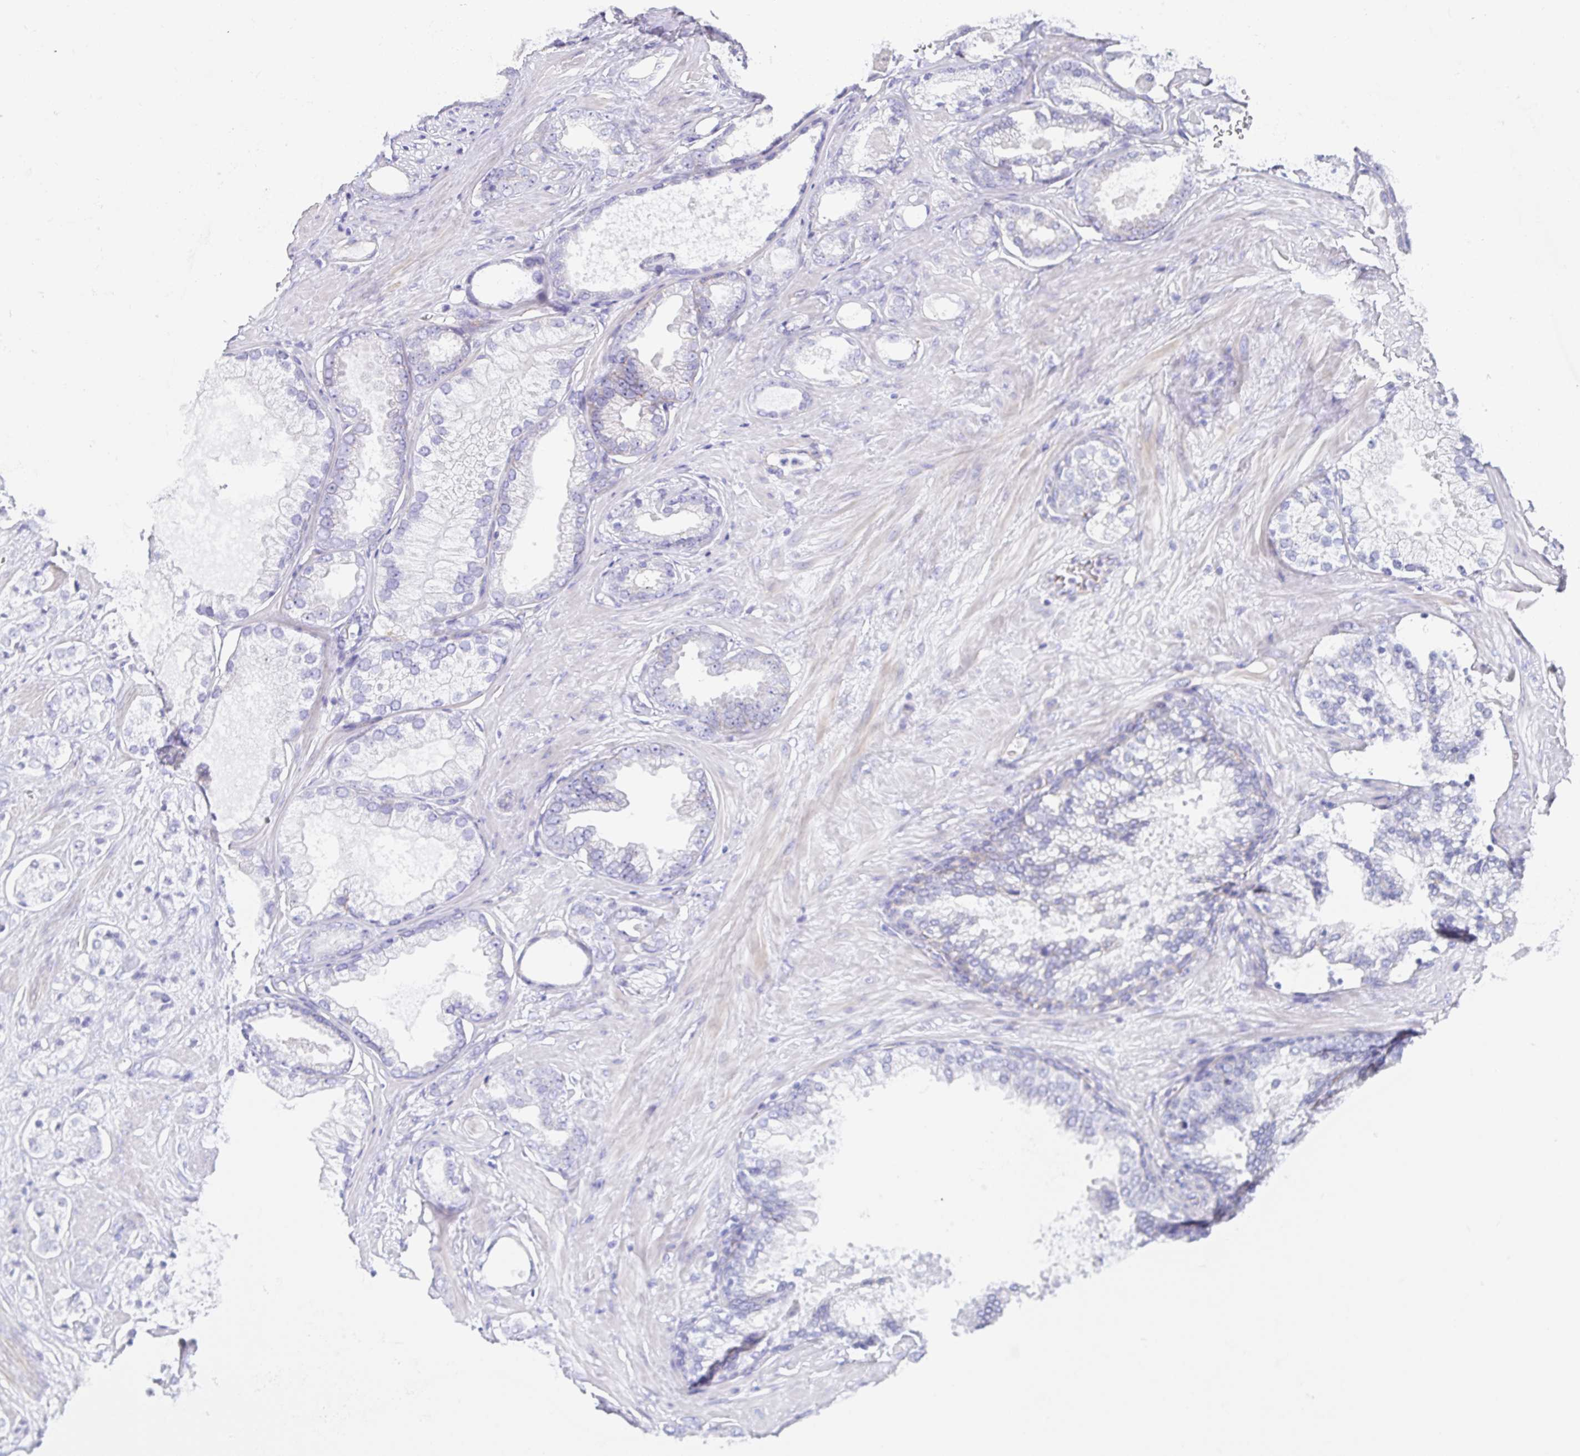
{"staining": {"intensity": "negative", "quantity": "none", "location": "none"}, "tissue": "prostate cancer", "cell_type": "Tumor cells", "image_type": "cancer", "snomed": [{"axis": "morphology", "description": "Adenocarcinoma, Low grade"}, {"axis": "topography", "description": "Prostate"}], "caption": "There is no significant staining in tumor cells of prostate cancer.", "gene": "TRAM2", "patient": {"sex": "male", "age": 65}}